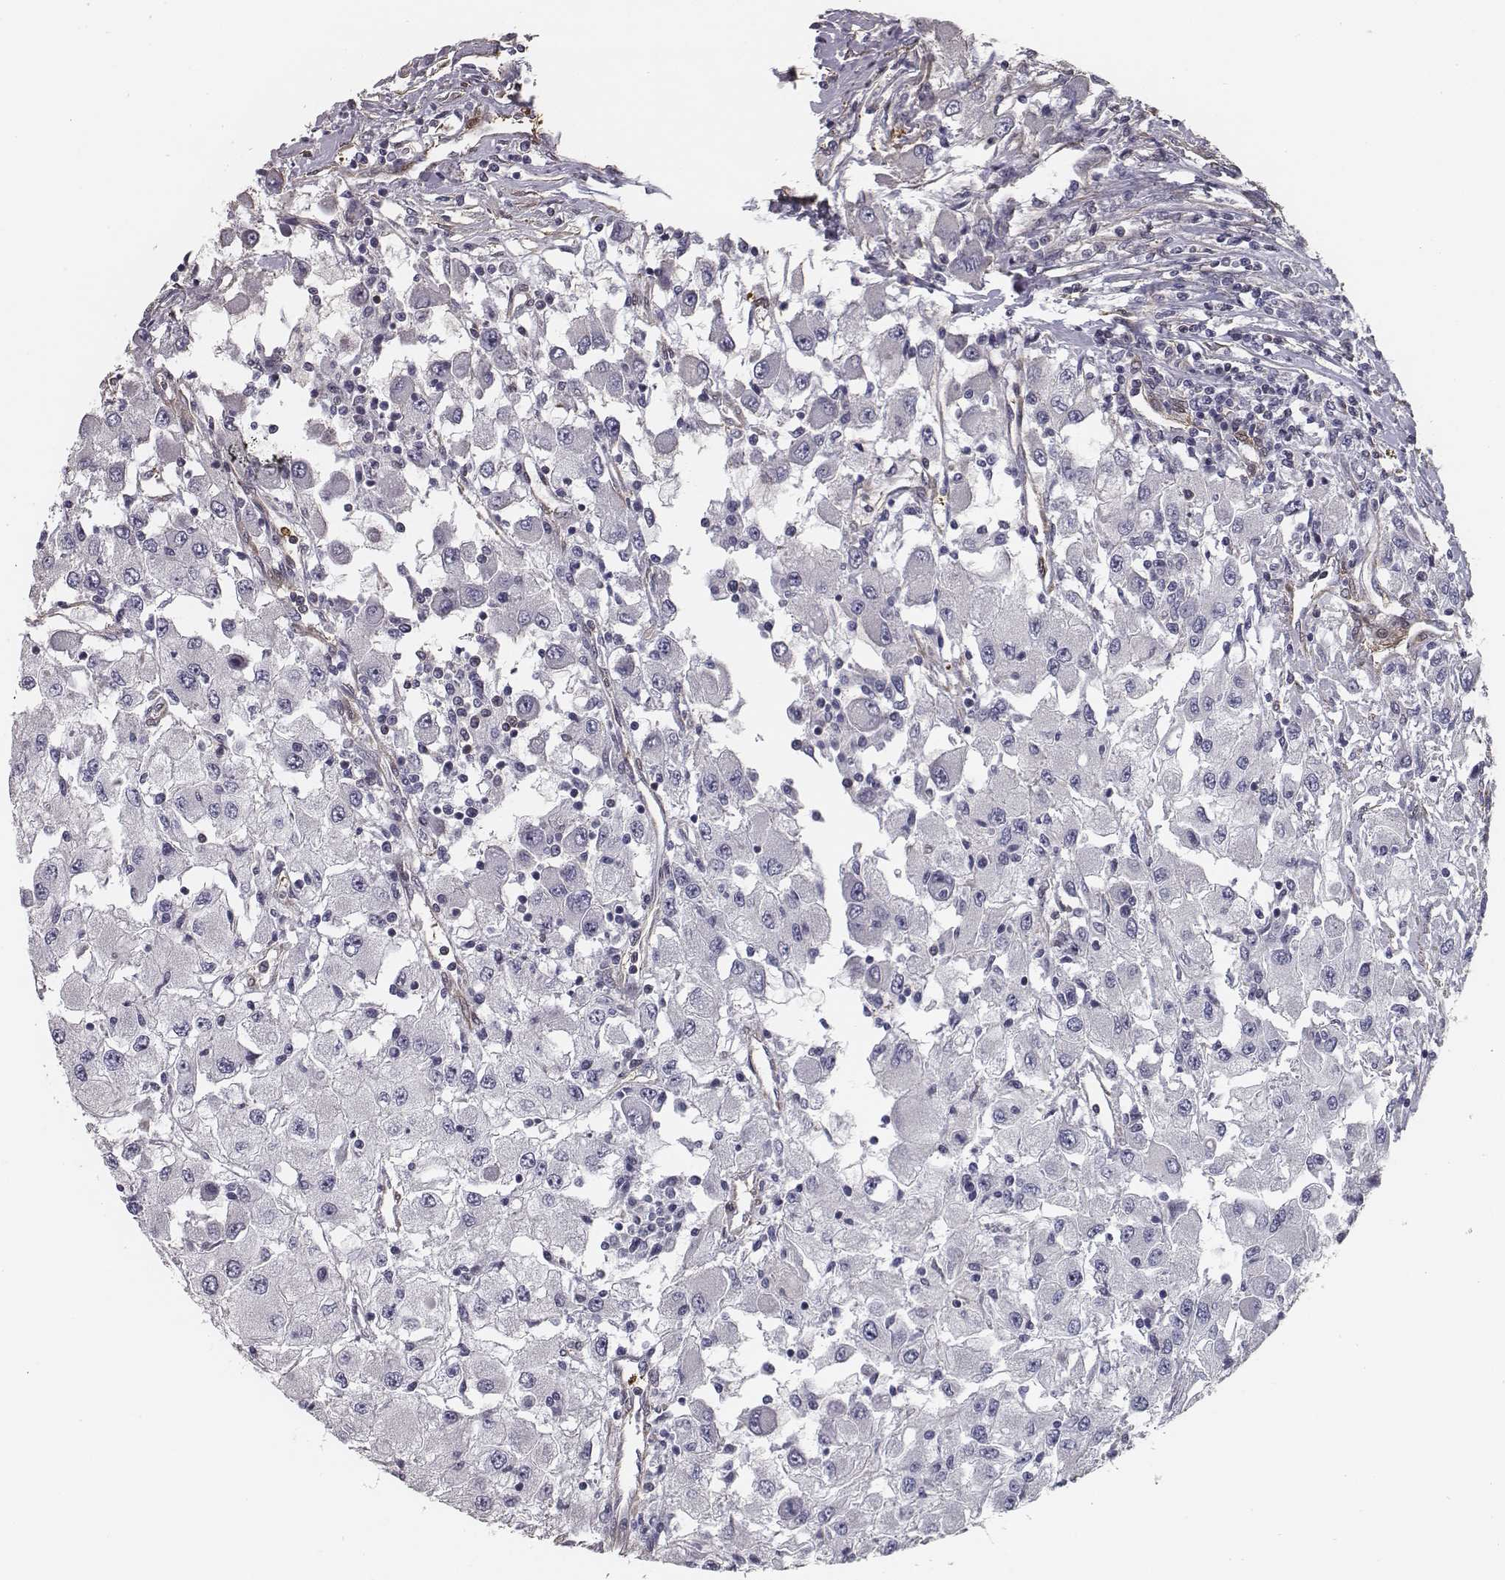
{"staining": {"intensity": "negative", "quantity": "none", "location": "none"}, "tissue": "renal cancer", "cell_type": "Tumor cells", "image_type": "cancer", "snomed": [{"axis": "morphology", "description": "Adenocarcinoma, NOS"}, {"axis": "topography", "description": "Kidney"}], "caption": "DAB immunohistochemical staining of human renal cancer (adenocarcinoma) displays no significant positivity in tumor cells.", "gene": "ISYNA1", "patient": {"sex": "female", "age": 67}}